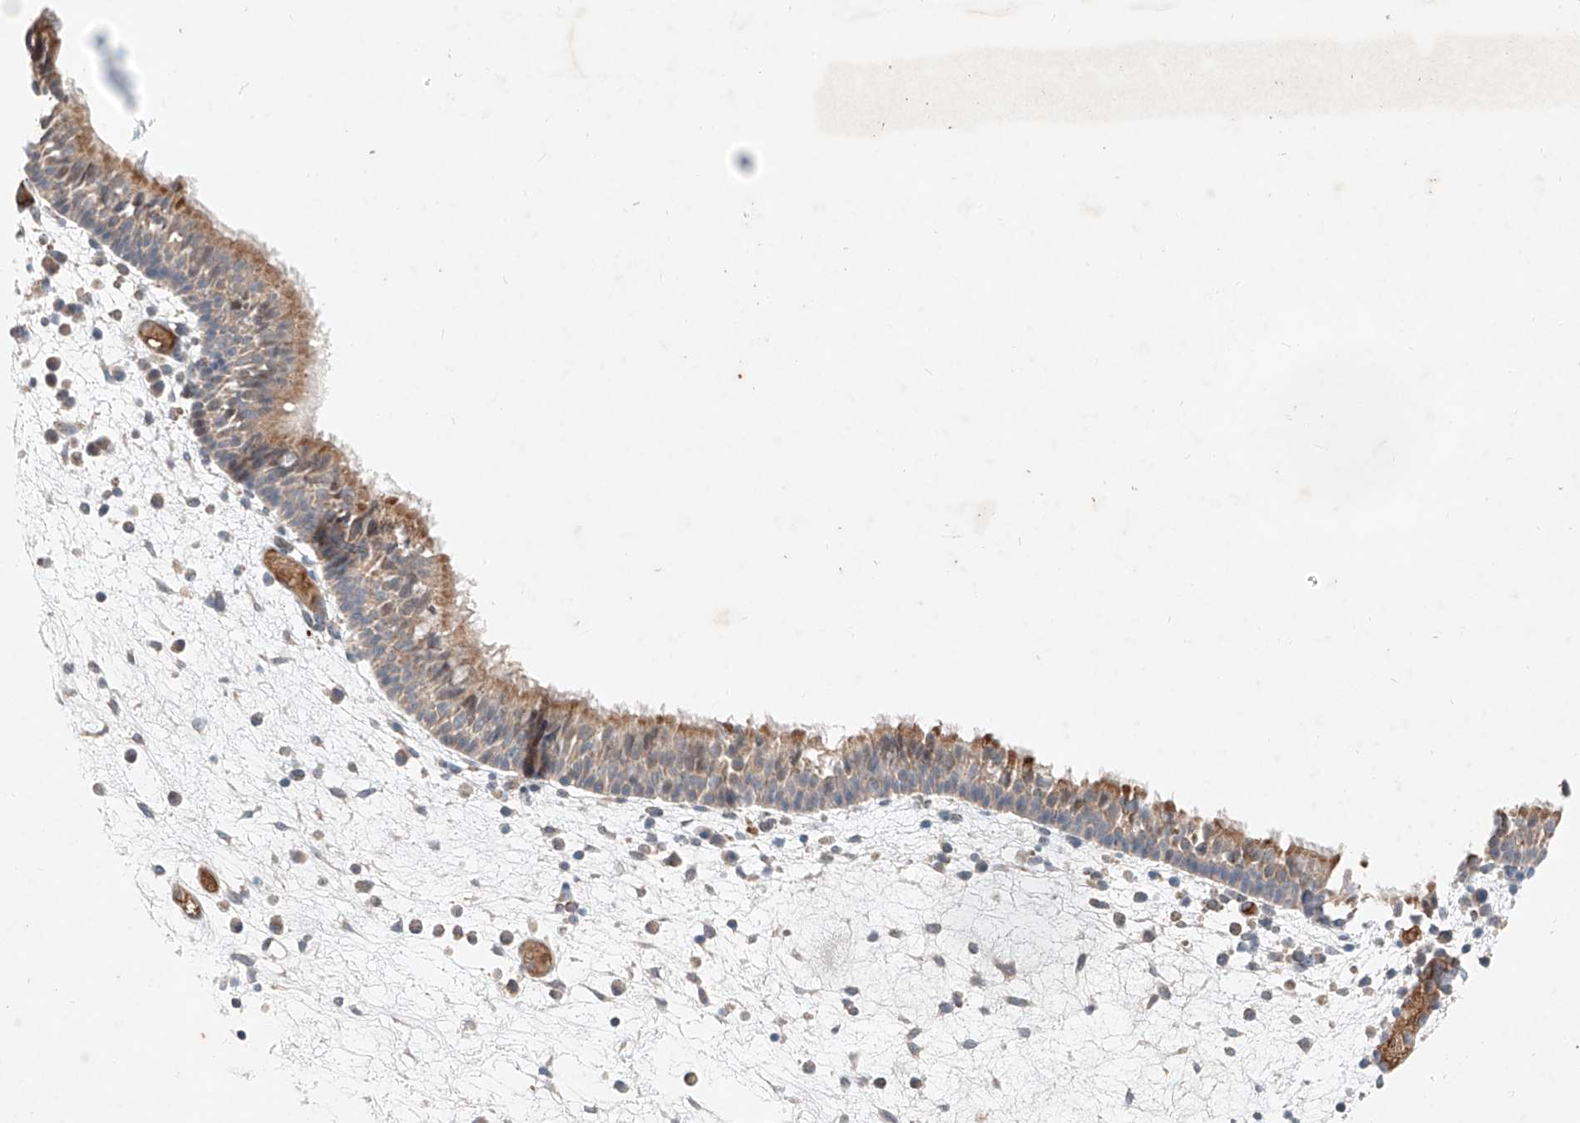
{"staining": {"intensity": "moderate", "quantity": ">75%", "location": "cytoplasmic/membranous"}, "tissue": "nasopharynx", "cell_type": "Respiratory epithelial cells", "image_type": "normal", "snomed": [{"axis": "morphology", "description": "Normal tissue, NOS"}, {"axis": "morphology", "description": "Inflammation, NOS"}, {"axis": "morphology", "description": "Malignant melanoma, Metastatic site"}, {"axis": "topography", "description": "Nasopharynx"}], "caption": "An immunohistochemistry (IHC) histopathology image of unremarkable tissue is shown. Protein staining in brown labels moderate cytoplasmic/membranous positivity in nasopharynx within respiratory epithelial cells.", "gene": "FASTK", "patient": {"sex": "male", "age": 70}}